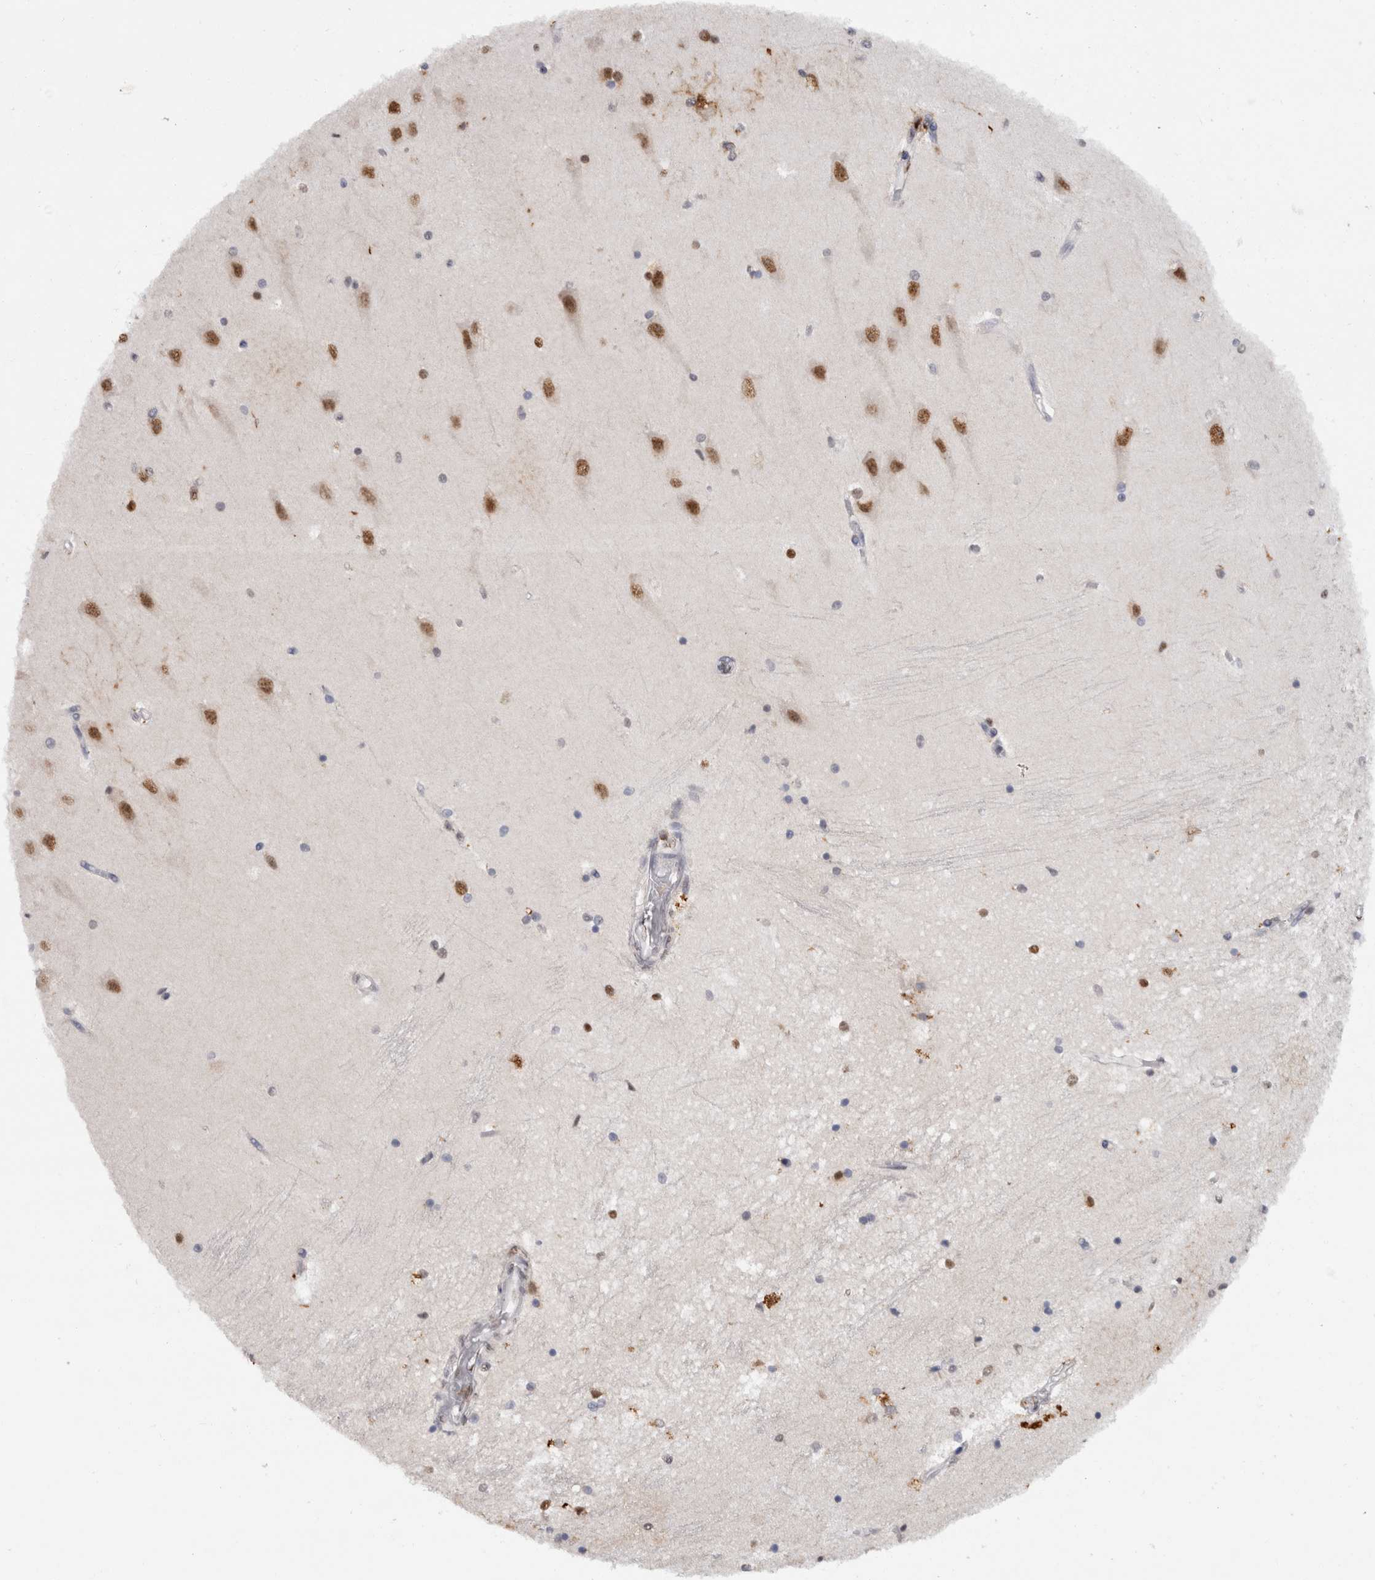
{"staining": {"intensity": "moderate", "quantity": "<25%", "location": "nuclear"}, "tissue": "hippocampus", "cell_type": "Glial cells", "image_type": "normal", "snomed": [{"axis": "morphology", "description": "Normal tissue, NOS"}, {"axis": "topography", "description": "Hippocampus"}], "caption": "High-magnification brightfield microscopy of unremarkable hippocampus stained with DAB (3,3'-diaminobenzidine) (brown) and counterstained with hematoxylin (blue). glial cells exhibit moderate nuclear positivity is identified in about<25% of cells. Nuclei are stained in blue.", "gene": "RPS6KA2", "patient": {"sex": "male", "age": 45}}